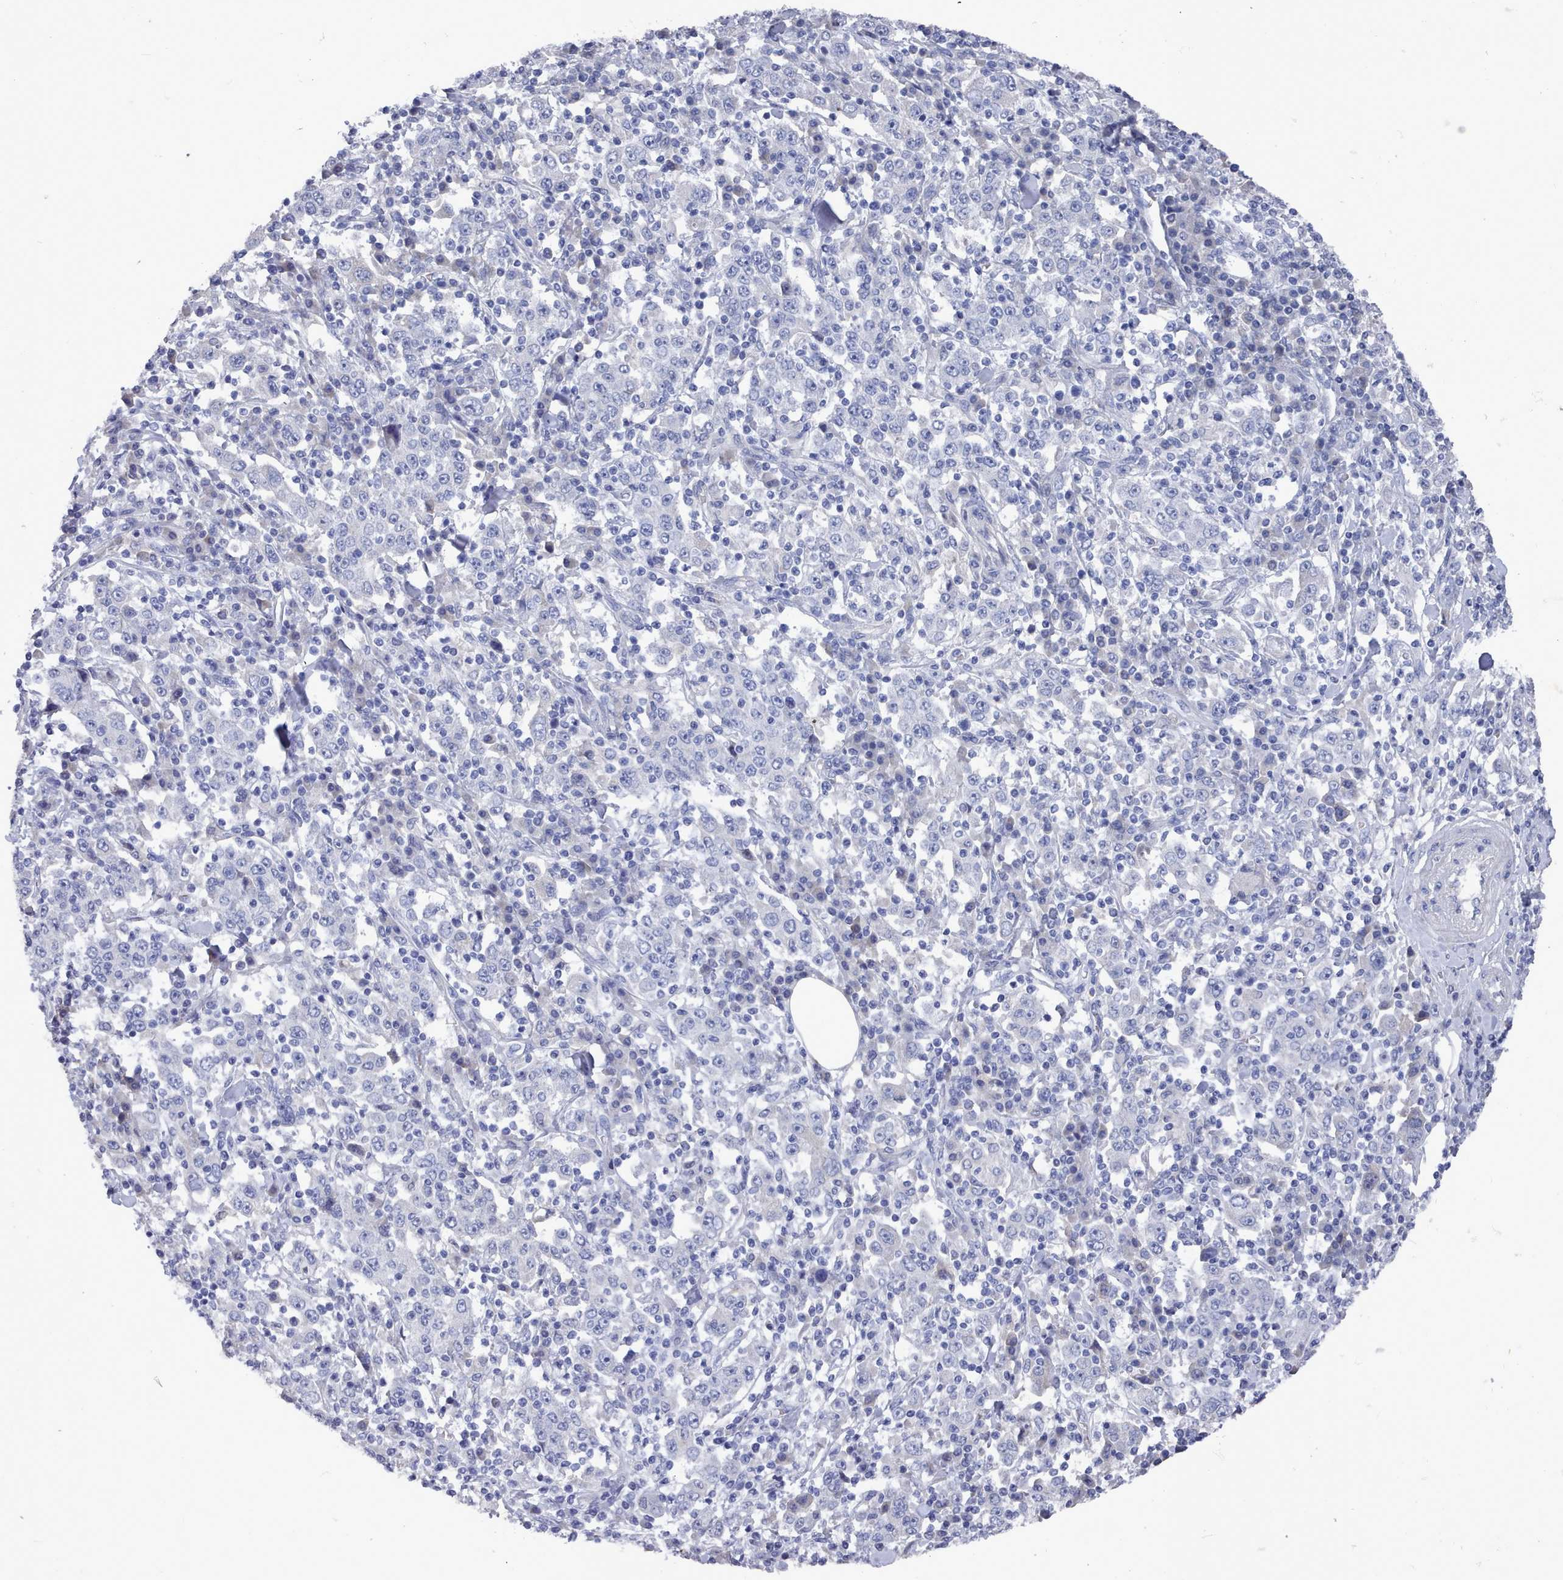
{"staining": {"intensity": "negative", "quantity": "none", "location": "none"}, "tissue": "stomach cancer", "cell_type": "Tumor cells", "image_type": "cancer", "snomed": [{"axis": "morphology", "description": "Normal tissue, NOS"}, {"axis": "morphology", "description": "Adenocarcinoma, NOS"}, {"axis": "topography", "description": "Stomach, upper"}, {"axis": "topography", "description": "Stomach"}], "caption": "A high-resolution image shows immunohistochemistry (IHC) staining of stomach cancer (adenocarcinoma), which shows no significant staining in tumor cells. (Stains: DAB (3,3'-diaminobenzidine) immunohistochemistry with hematoxylin counter stain, Microscopy: brightfield microscopy at high magnification).", "gene": "ACAD11", "patient": {"sex": "male", "age": 59}}